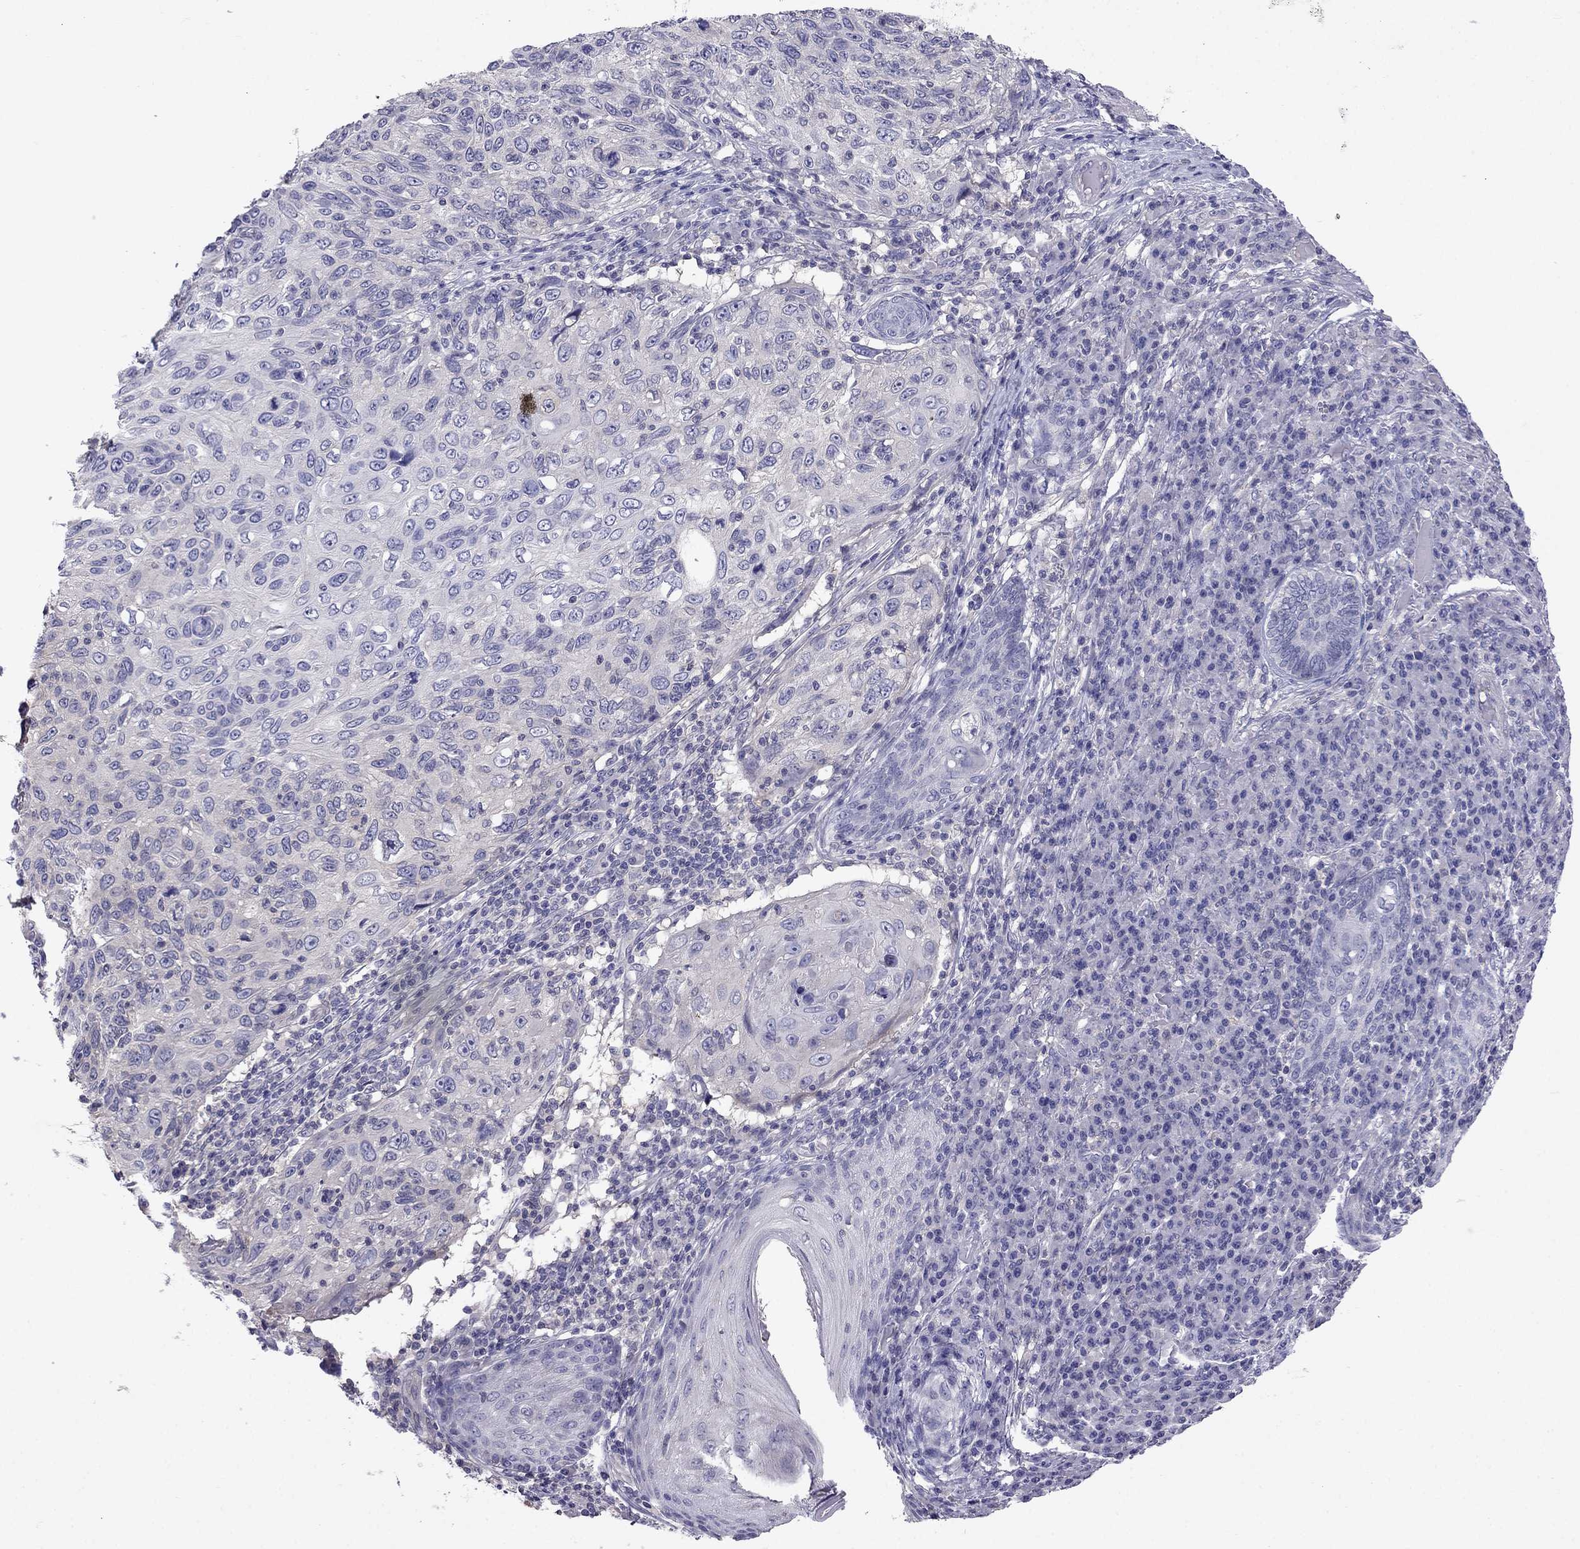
{"staining": {"intensity": "weak", "quantity": "<25%", "location": "cytoplasmic/membranous"}, "tissue": "skin cancer", "cell_type": "Tumor cells", "image_type": "cancer", "snomed": [{"axis": "morphology", "description": "Squamous cell carcinoma, NOS"}, {"axis": "topography", "description": "Skin"}], "caption": "Tumor cells are negative for brown protein staining in squamous cell carcinoma (skin).", "gene": "SCNN1D", "patient": {"sex": "male", "age": 92}}